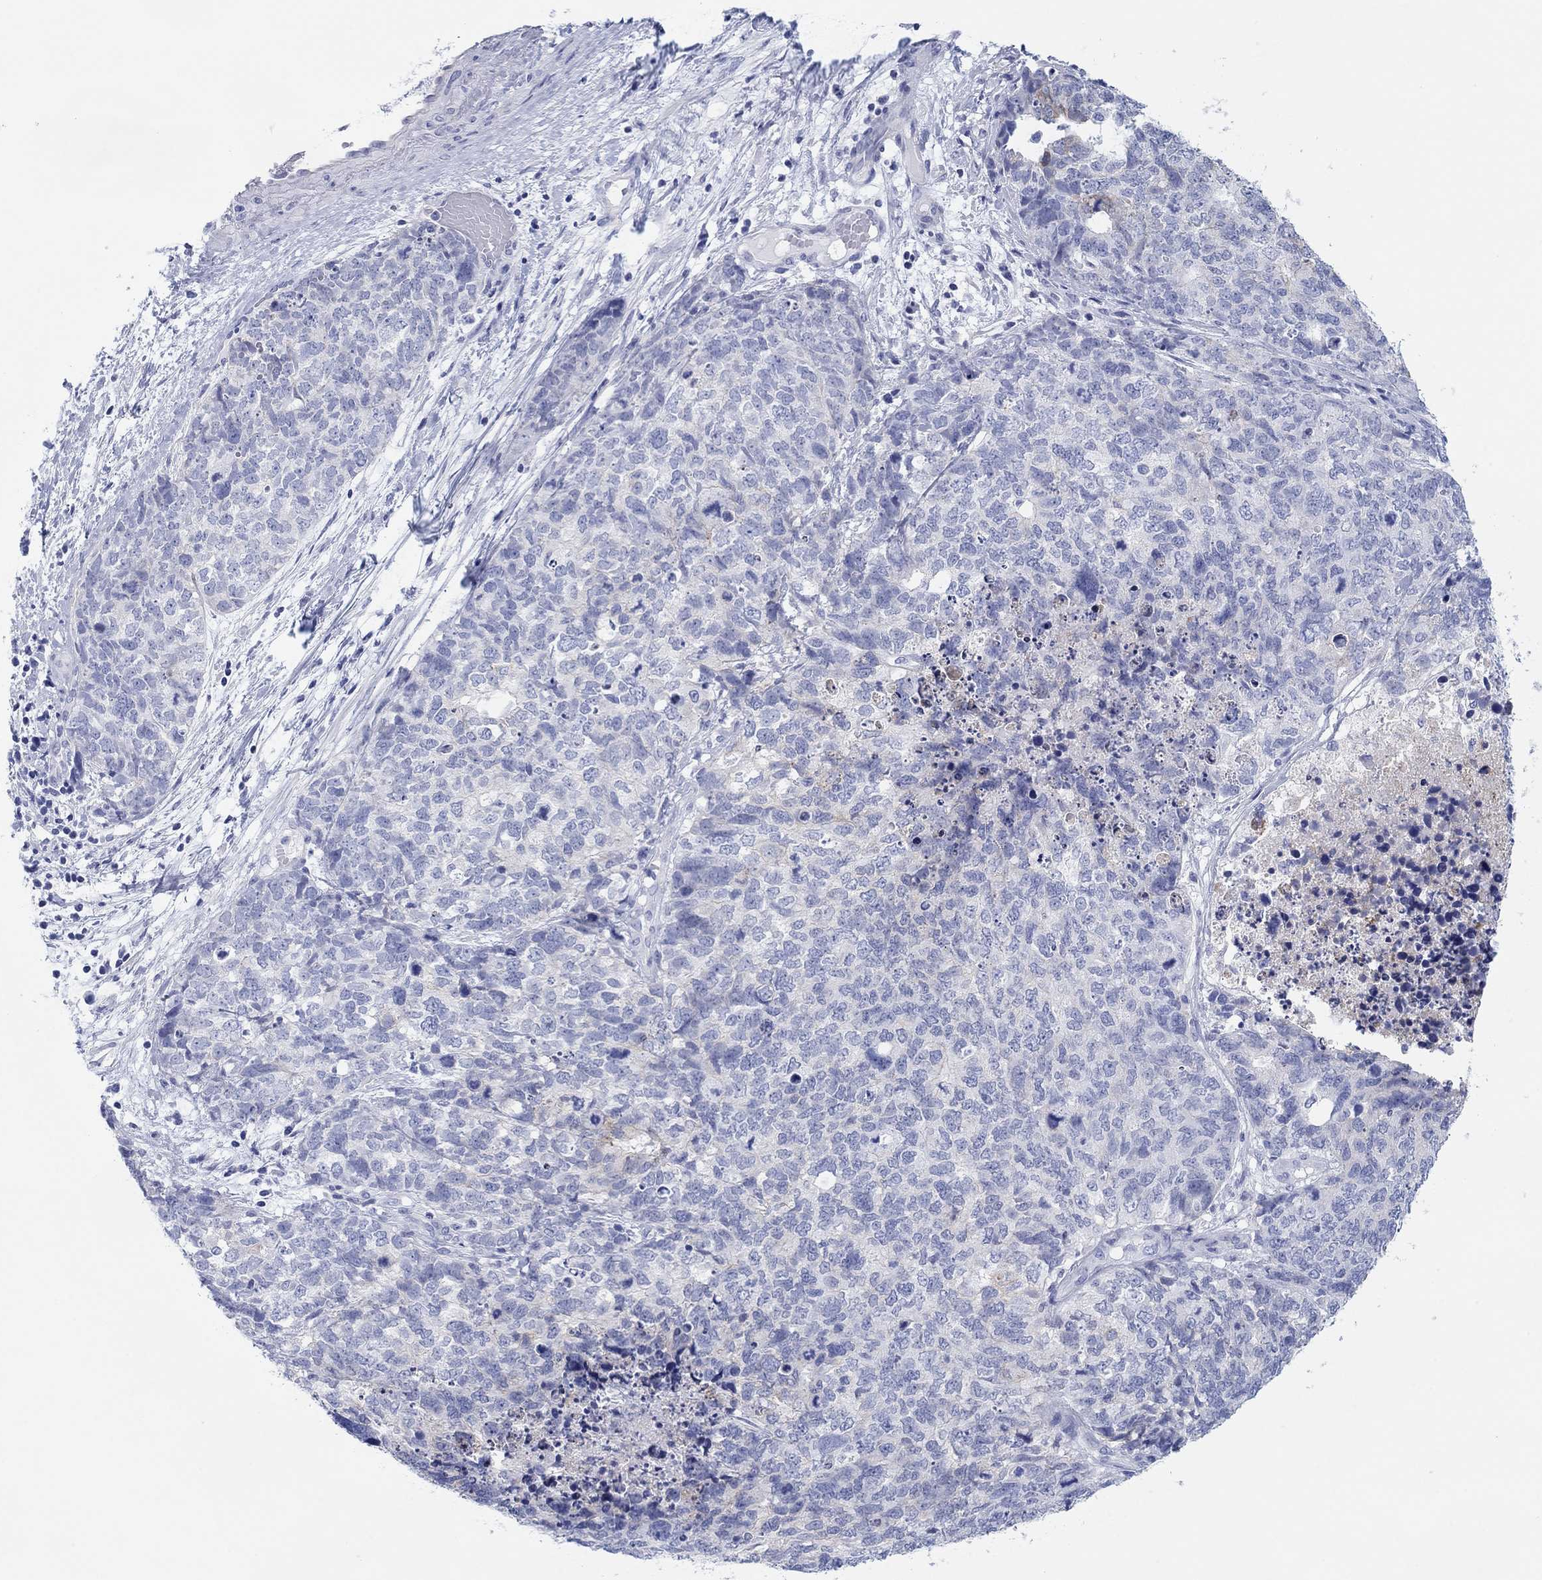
{"staining": {"intensity": "weak", "quantity": "<25%", "location": "cytoplasmic/membranous"}, "tissue": "cervical cancer", "cell_type": "Tumor cells", "image_type": "cancer", "snomed": [{"axis": "morphology", "description": "Squamous cell carcinoma, NOS"}, {"axis": "topography", "description": "Cervix"}], "caption": "Immunohistochemical staining of human squamous cell carcinoma (cervical) demonstrates no significant expression in tumor cells.", "gene": "ATP1B1", "patient": {"sex": "female", "age": 63}}